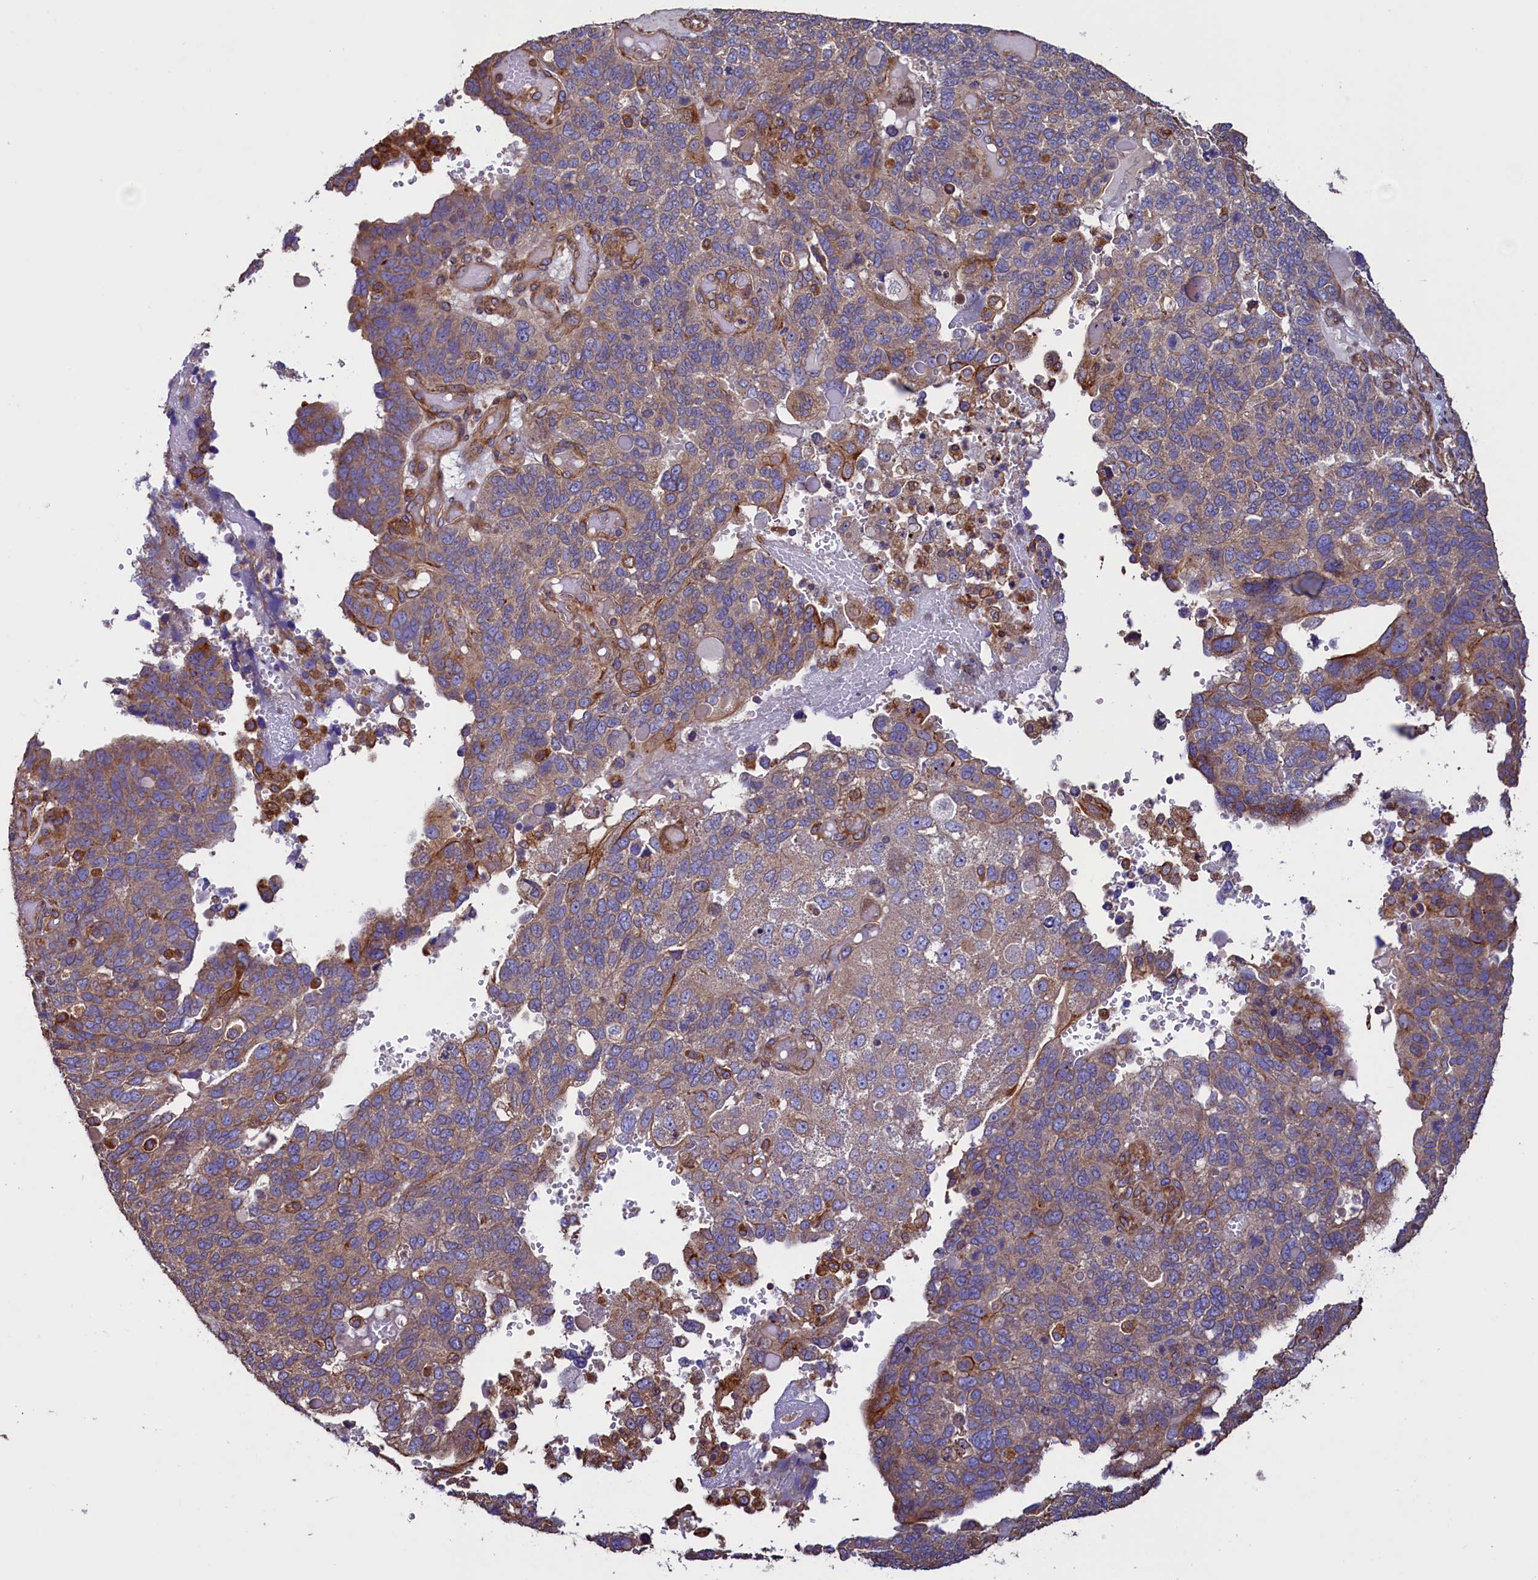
{"staining": {"intensity": "weak", "quantity": "25%-75%", "location": "cytoplasmic/membranous"}, "tissue": "endometrial cancer", "cell_type": "Tumor cells", "image_type": "cancer", "snomed": [{"axis": "morphology", "description": "Adenocarcinoma, NOS"}, {"axis": "topography", "description": "Endometrium"}], "caption": "Immunohistochemical staining of endometrial cancer (adenocarcinoma) displays weak cytoplasmic/membranous protein expression in about 25%-75% of tumor cells. (IHC, brightfield microscopy, high magnification).", "gene": "ATXN2L", "patient": {"sex": "female", "age": 66}}